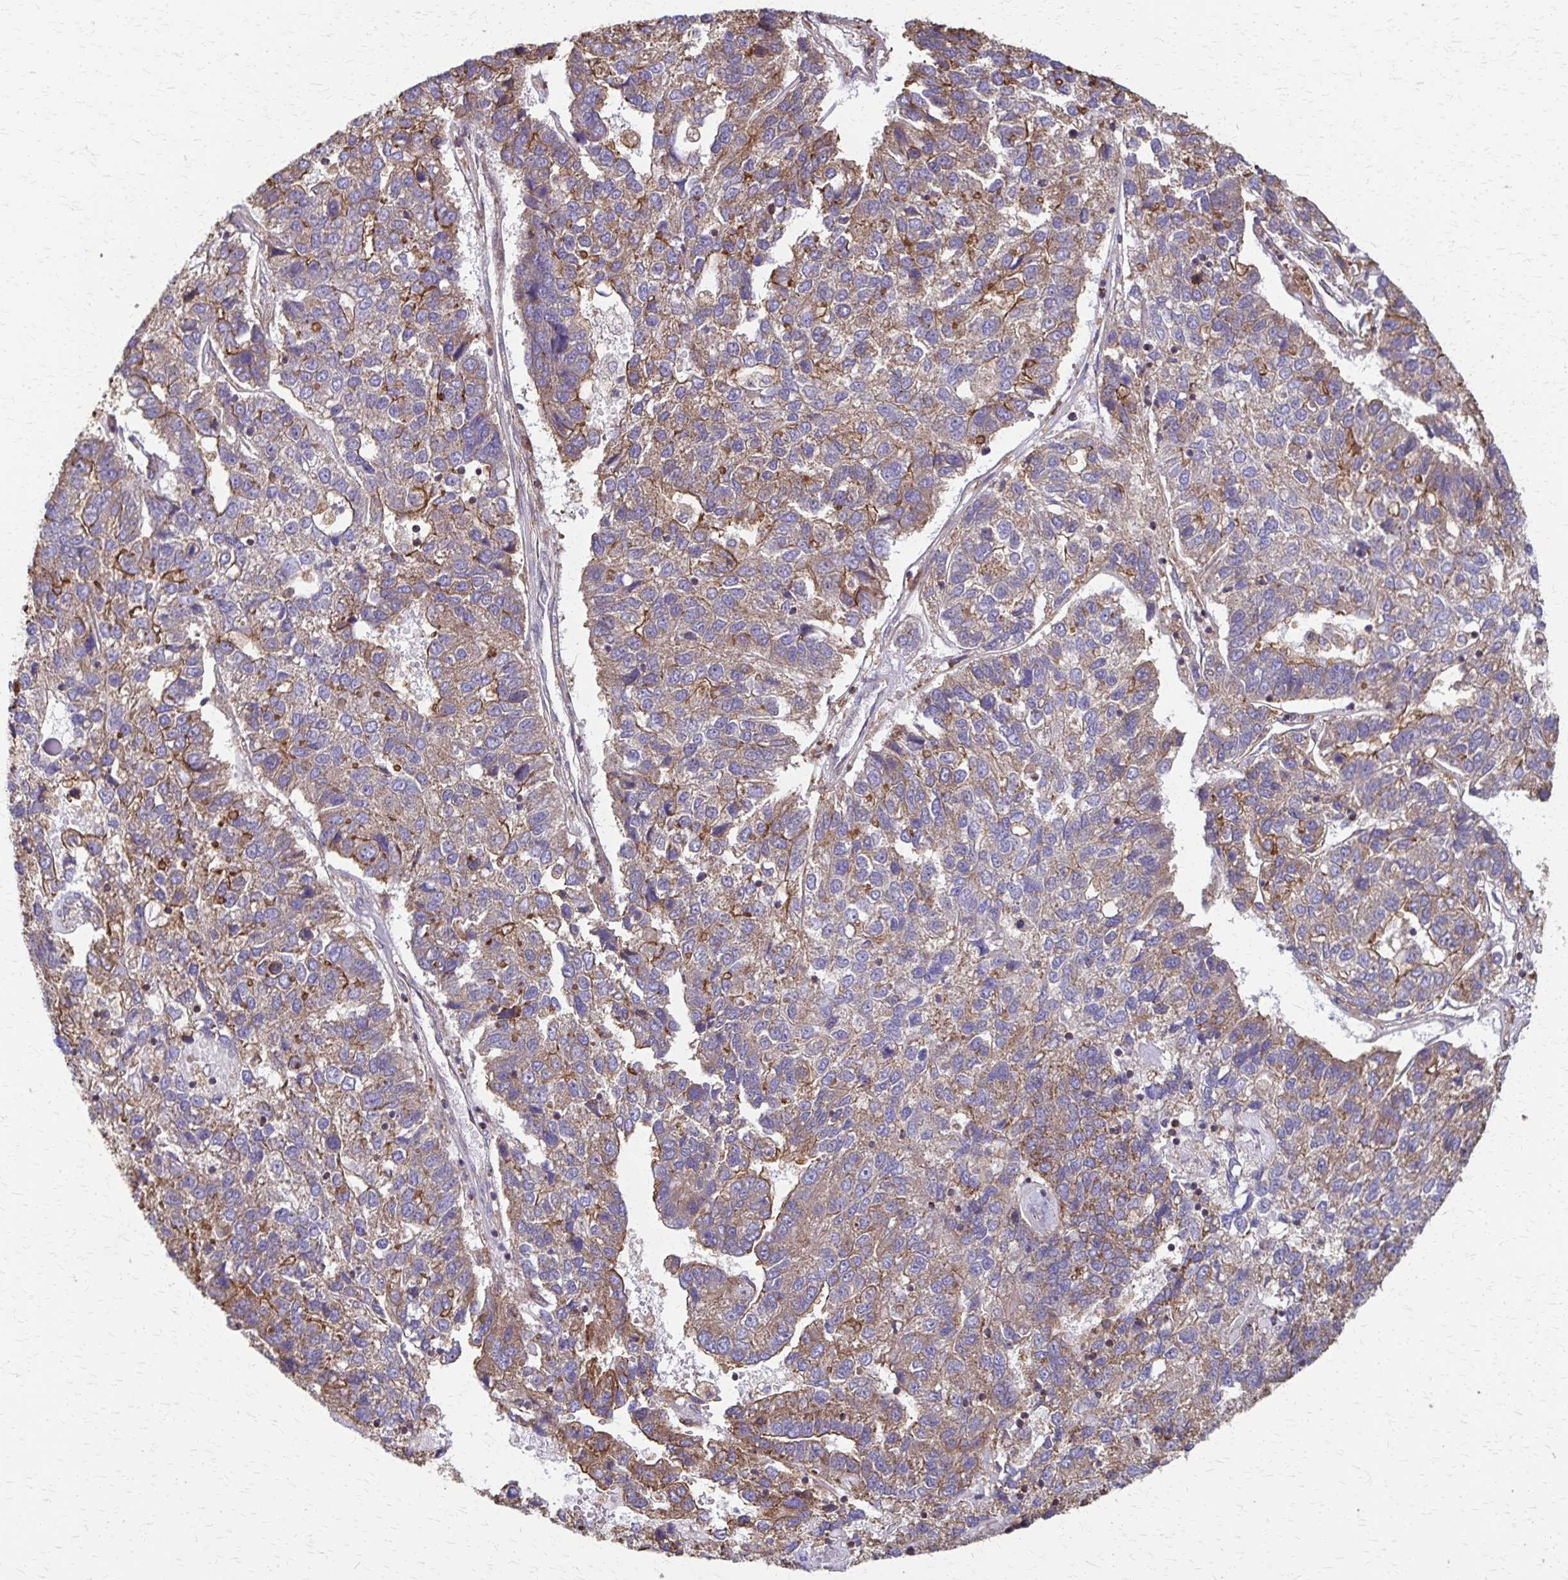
{"staining": {"intensity": "moderate", "quantity": "25%-75%", "location": "cytoplasmic/membranous"}, "tissue": "pancreatic cancer", "cell_type": "Tumor cells", "image_type": "cancer", "snomed": [{"axis": "morphology", "description": "Adenocarcinoma, NOS"}, {"axis": "topography", "description": "Pancreas"}], "caption": "High-power microscopy captured an immunohistochemistry (IHC) micrograph of pancreatic cancer (adenocarcinoma), revealing moderate cytoplasmic/membranous positivity in approximately 25%-75% of tumor cells. The protein is shown in brown color, while the nuclei are stained blue.", "gene": "EEF2", "patient": {"sex": "female", "age": 61}}